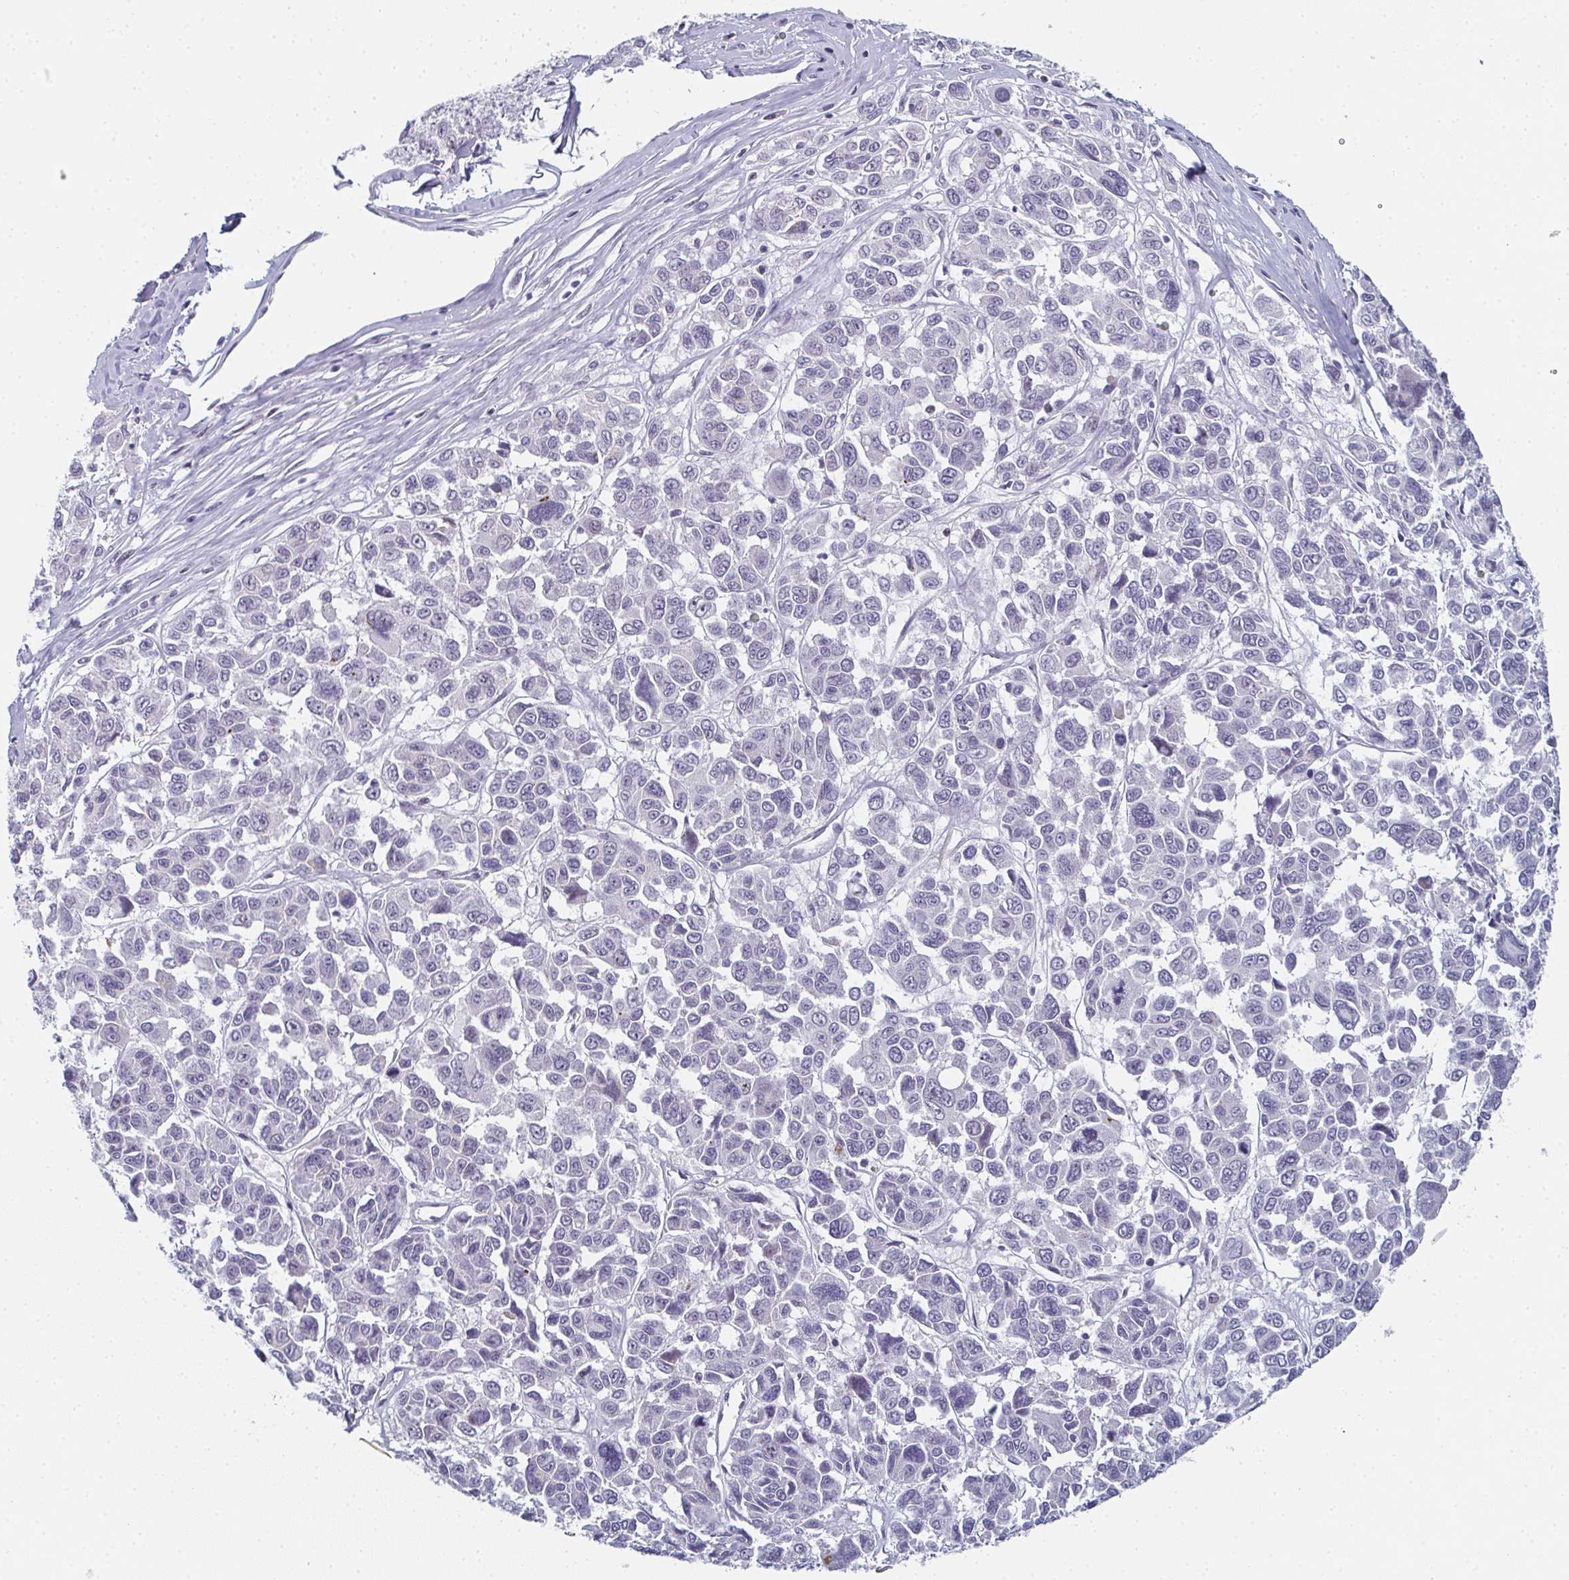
{"staining": {"intensity": "negative", "quantity": "none", "location": "none"}, "tissue": "melanoma", "cell_type": "Tumor cells", "image_type": "cancer", "snomed": [{"axis": "morphology", "description": "Malignant melanoma, NOS"}, {"axis": "topography", "description": "Skin"}], "caption": "High magnification brightfield microscopy of malignant melanoma stained with DAB (brown) and counterstained with hematoxylin (blue): tumor cells show no significant staining. The staining is performed using DAB (3,3'-diaminobenzidine) brown chromogen with nuclei counter-stained in using hematoxylin.", "gene": "PYCR3", "patient": {"sex": "female", "age": 66}}